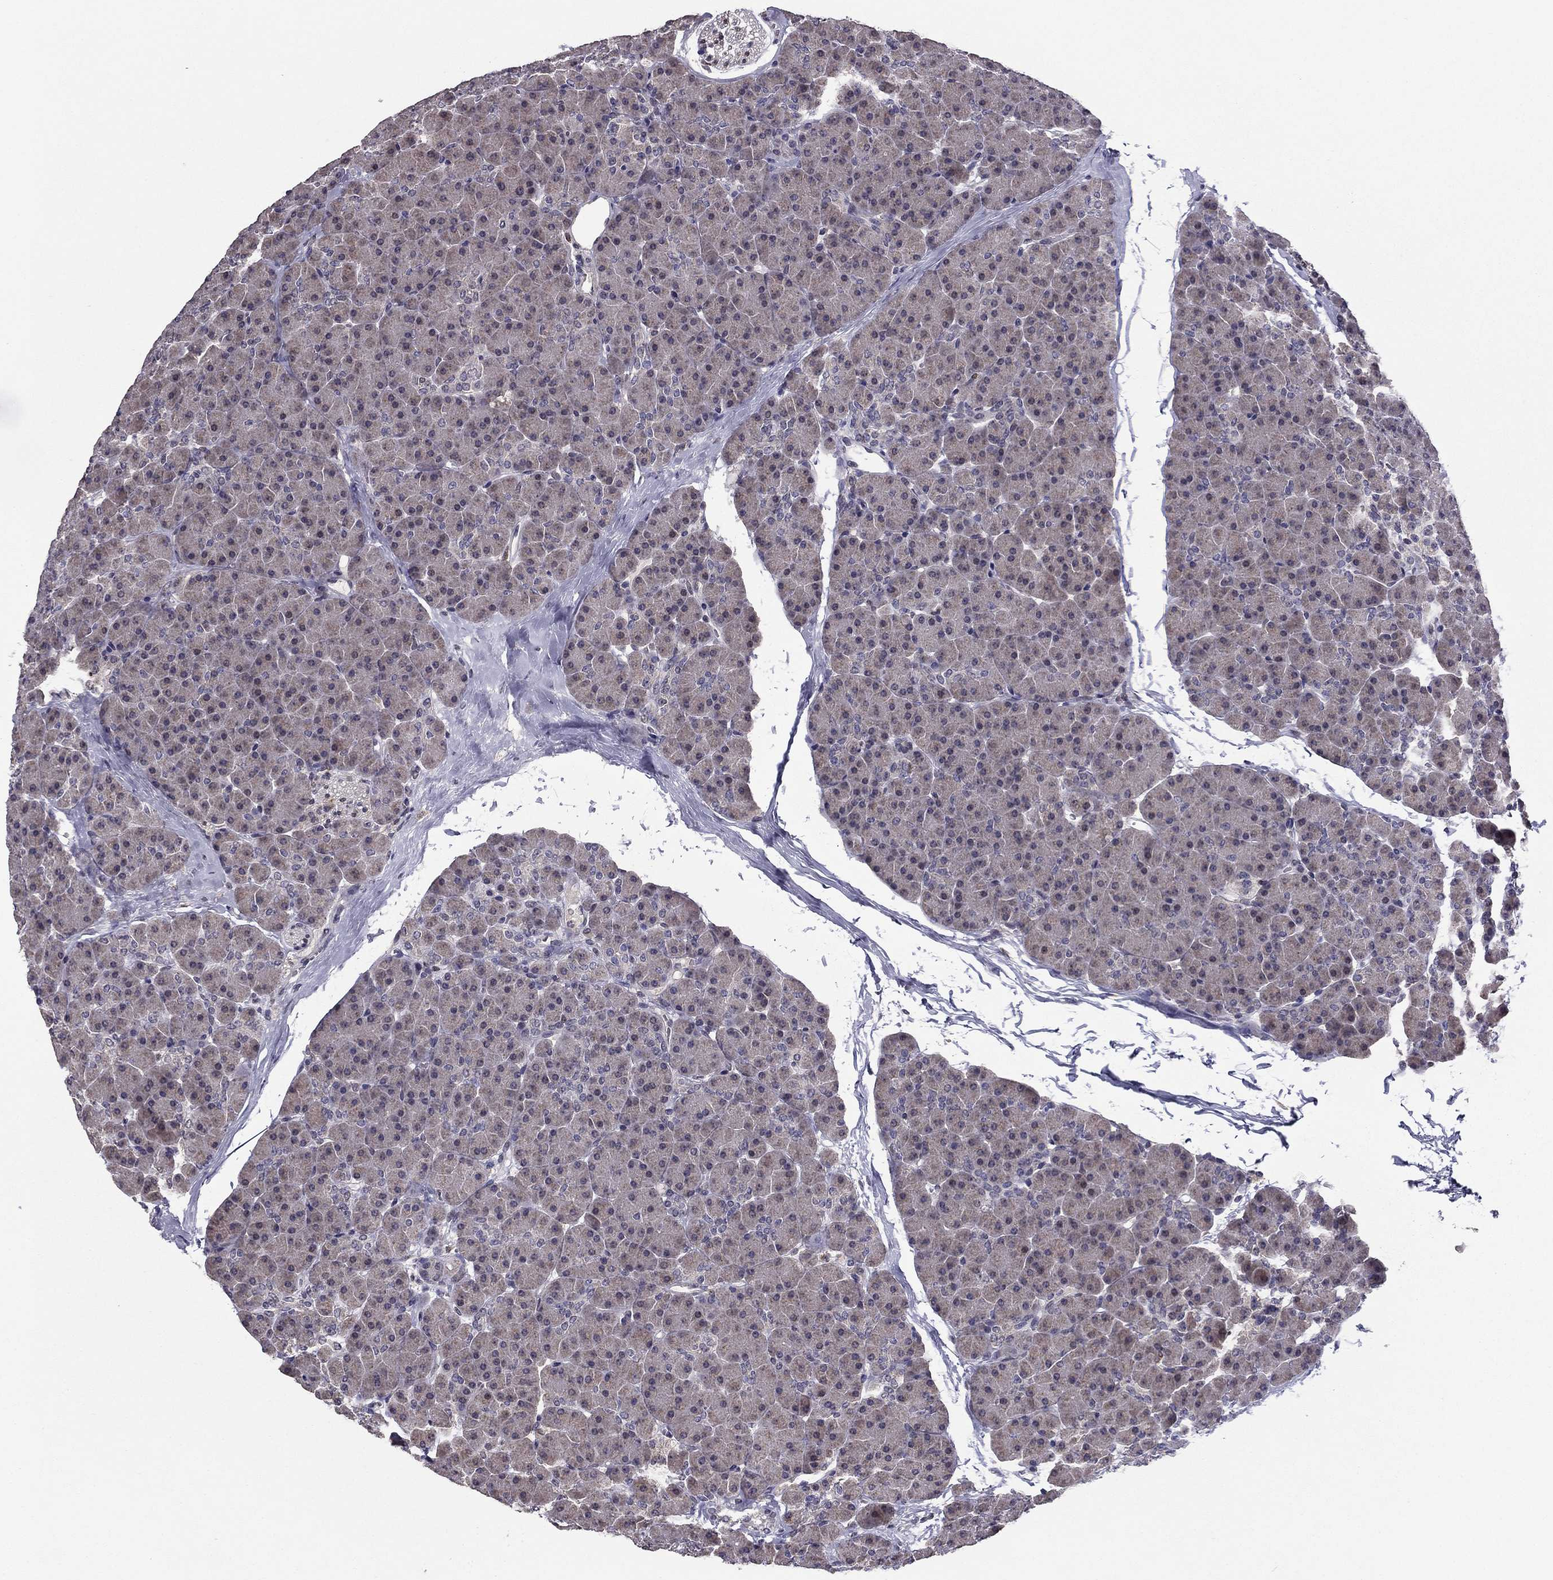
{"staining": {"intensity": "weak", "quantity": "<25%", "location": "cytoplasmic/membranous"}, "tissue": "pancreas", "cell_type": "Exocrine glandular cells", "image_type": "normal", "snomed": [{"axis": "morphology", "description": "Normal tissue, NOS"}, {"axis": "topography", "description": "Pancreas"}], "caption": "The image demonstrates no significant positivity in exocrine glandular cells of pancreas. (Immunohistochemistry, brightfield microscopy, high magnification).", "gene": "HCN1", "patient": {"sex": "female", "age": 44}}